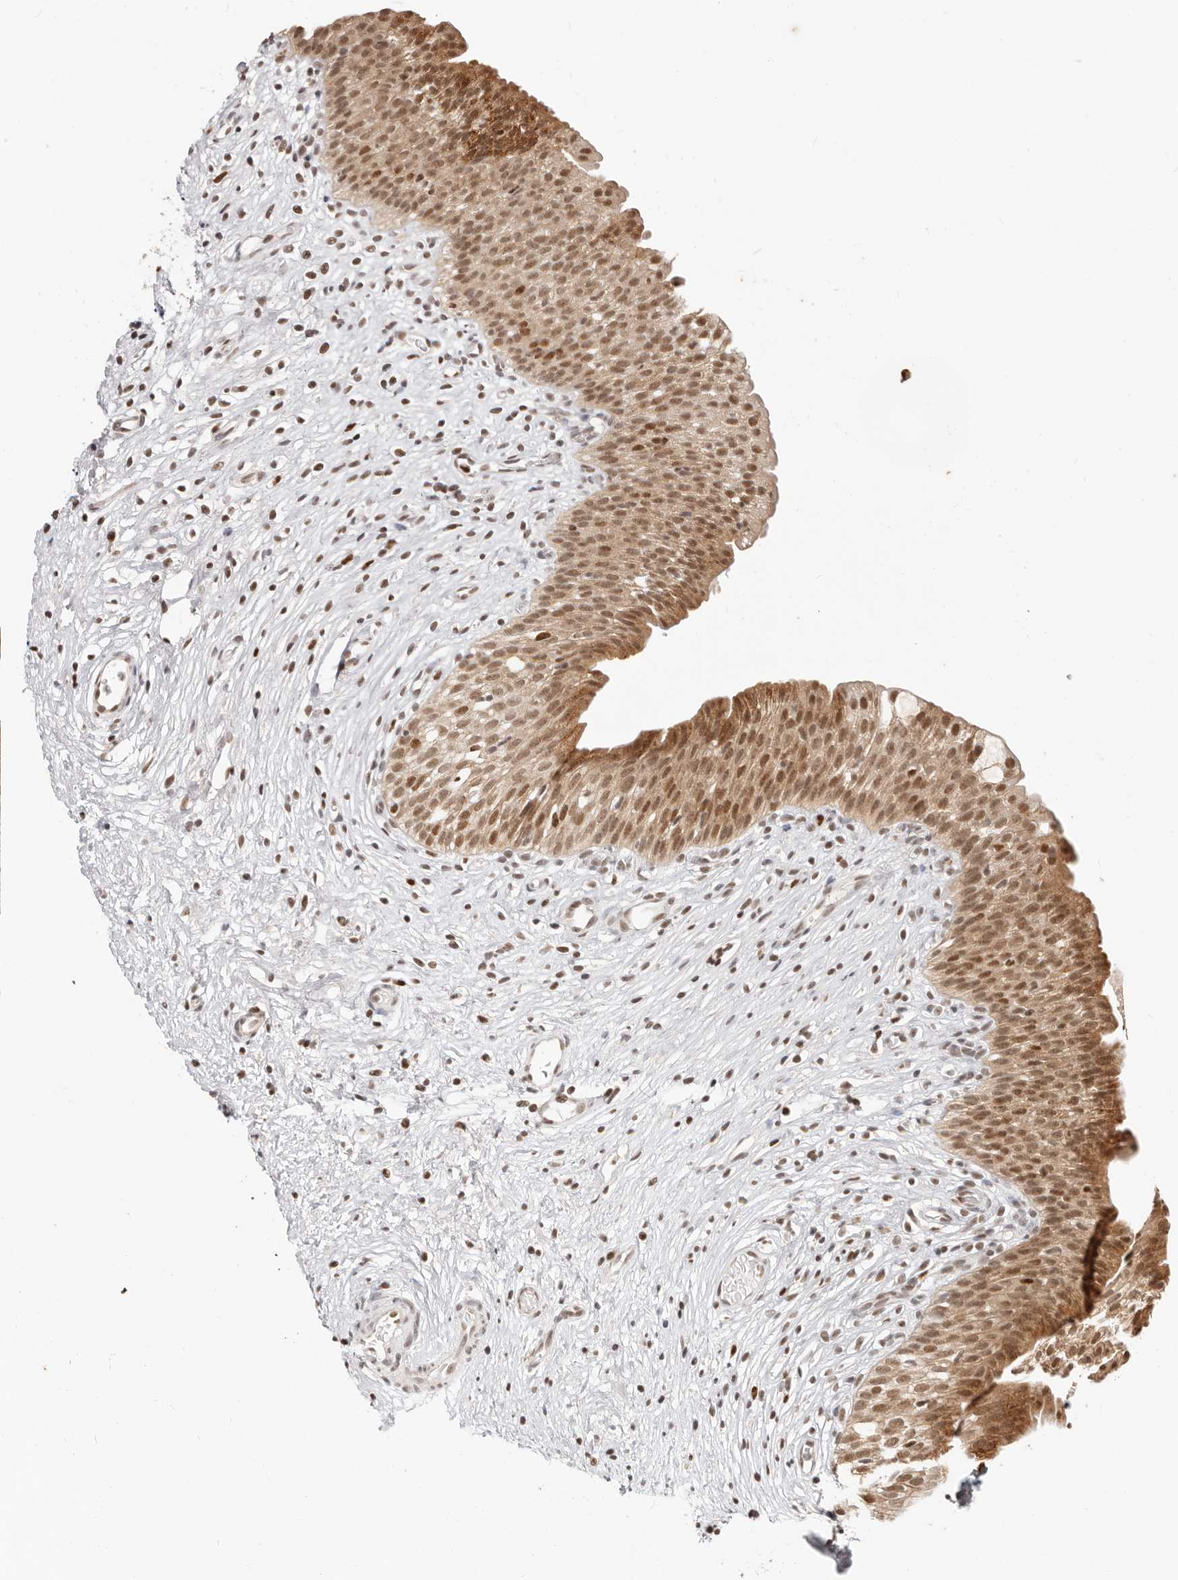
{"staining": {"intensity": "moderate", "quantity": ">75%", "location": "cytoplasmic/membranous,nuclear"}, "tissue": "urinary bladder", "cell_type": "Urothelial cells", "image_type": "normal", "snomed": [{"axis": "morphology", "description": "Normal tissue, NOS"}, {"axis": "topography", "description": "Urinary bladder"}], "caption": "DAB (3,3'-diaminobenzidine) immunohistochemical staining of normal urinary bladder displays moderate cytoplasmic/membranous,nuclear protein staining in approximately >75% of urothelial cells. Nuclei are stained in blue.", "gene": "RFC2", "patient": {"sex": "male", "age": 1}}